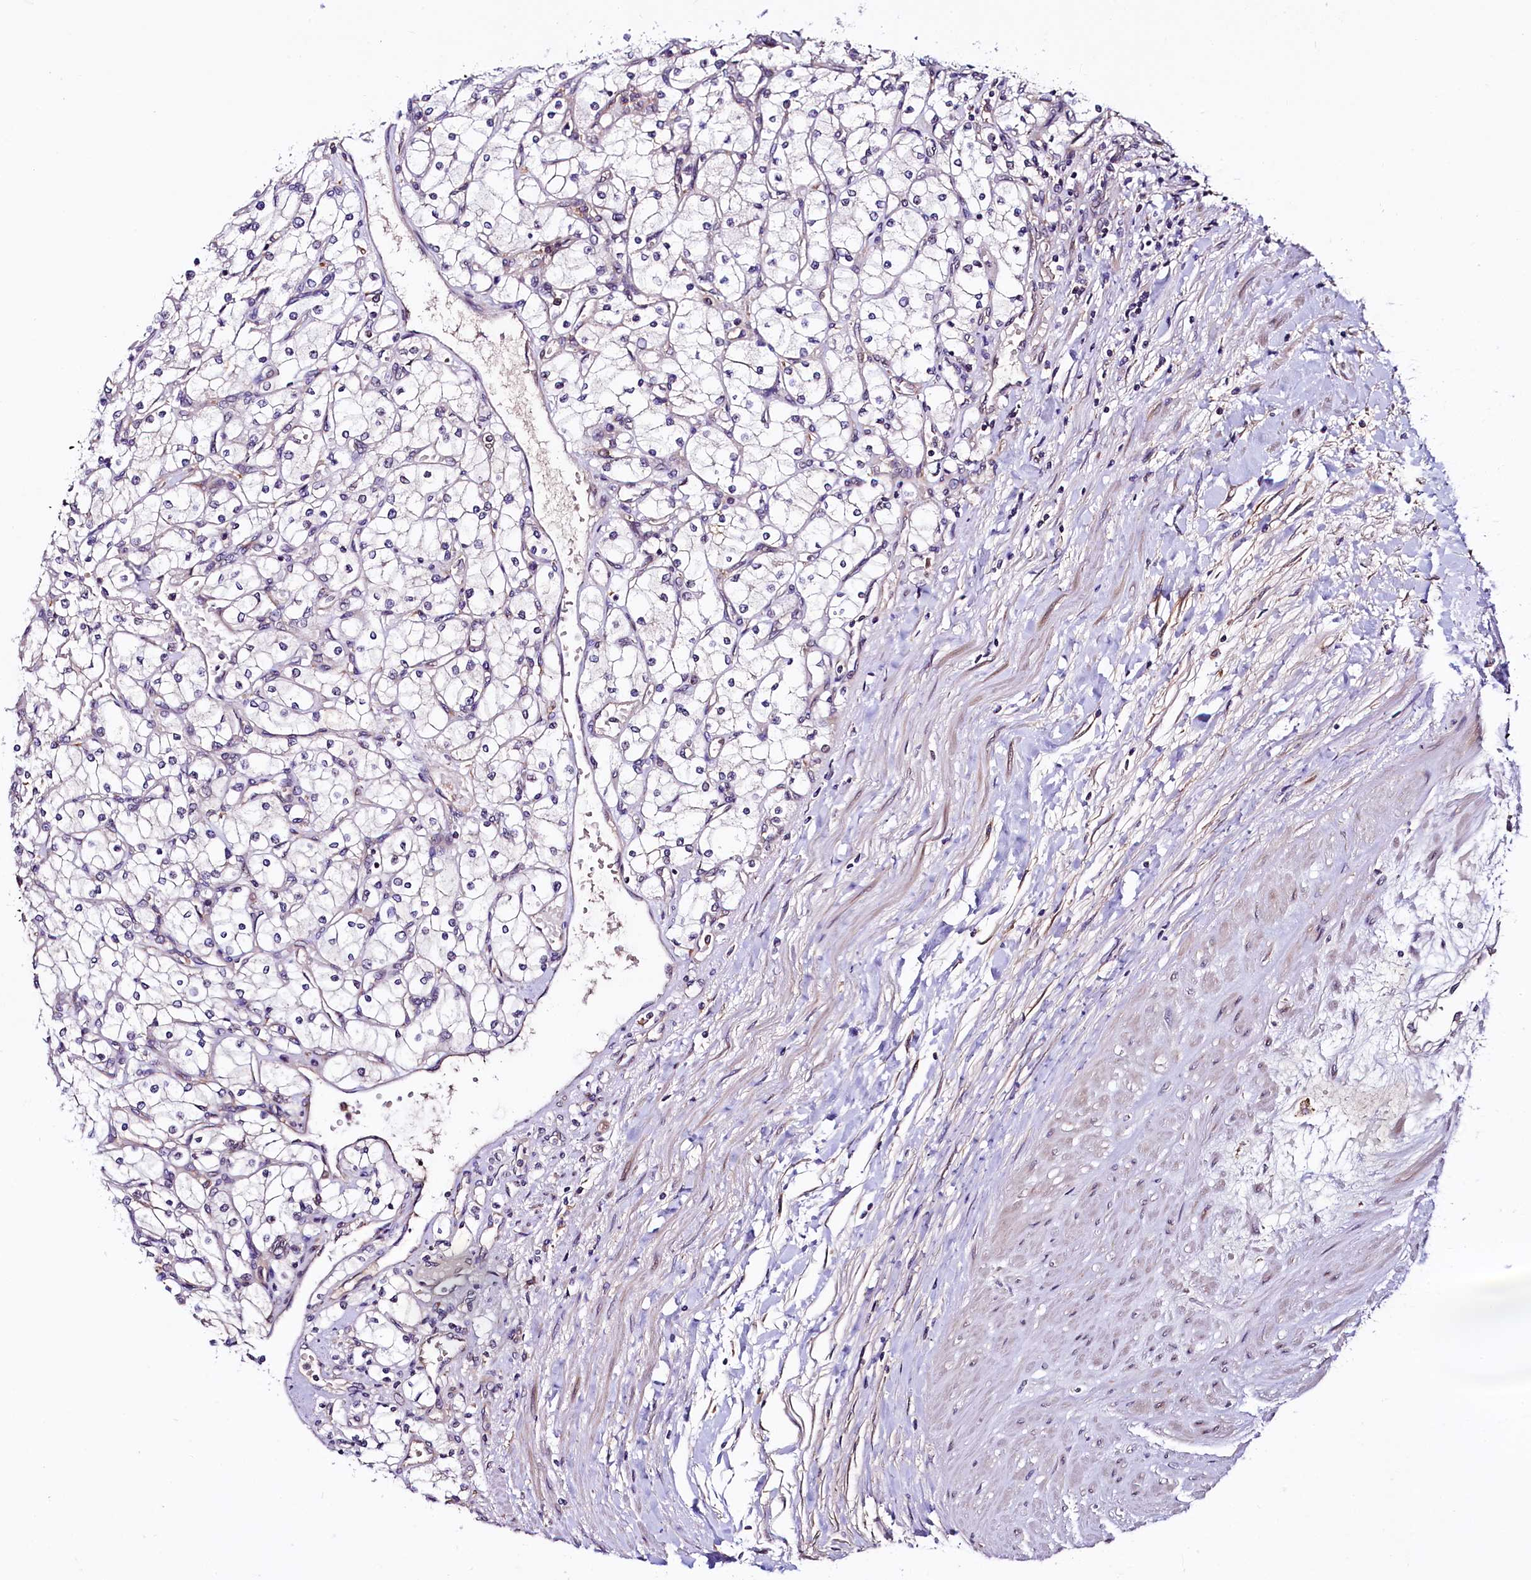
{"staining": {"intensity": "negative", "quantity": "none", "location": "none"}, "tissue": "renal cancer", "cell_type": "Tumor cells", "image_type": "cancer", "snomed": [{"axis": "morphology", "description": "Adenocarcinoma, NOS"}, {"axis": "topography", "description": "Kidney"}], "caption": "DAB (3,3'-diaminobenzidine) immunohistochemical staining of human adenocarcinoma (renal) exhibits no significant staining in tumor cells.", "gene": "VPS35", "patient": {"sex": "male", "age": 80}}